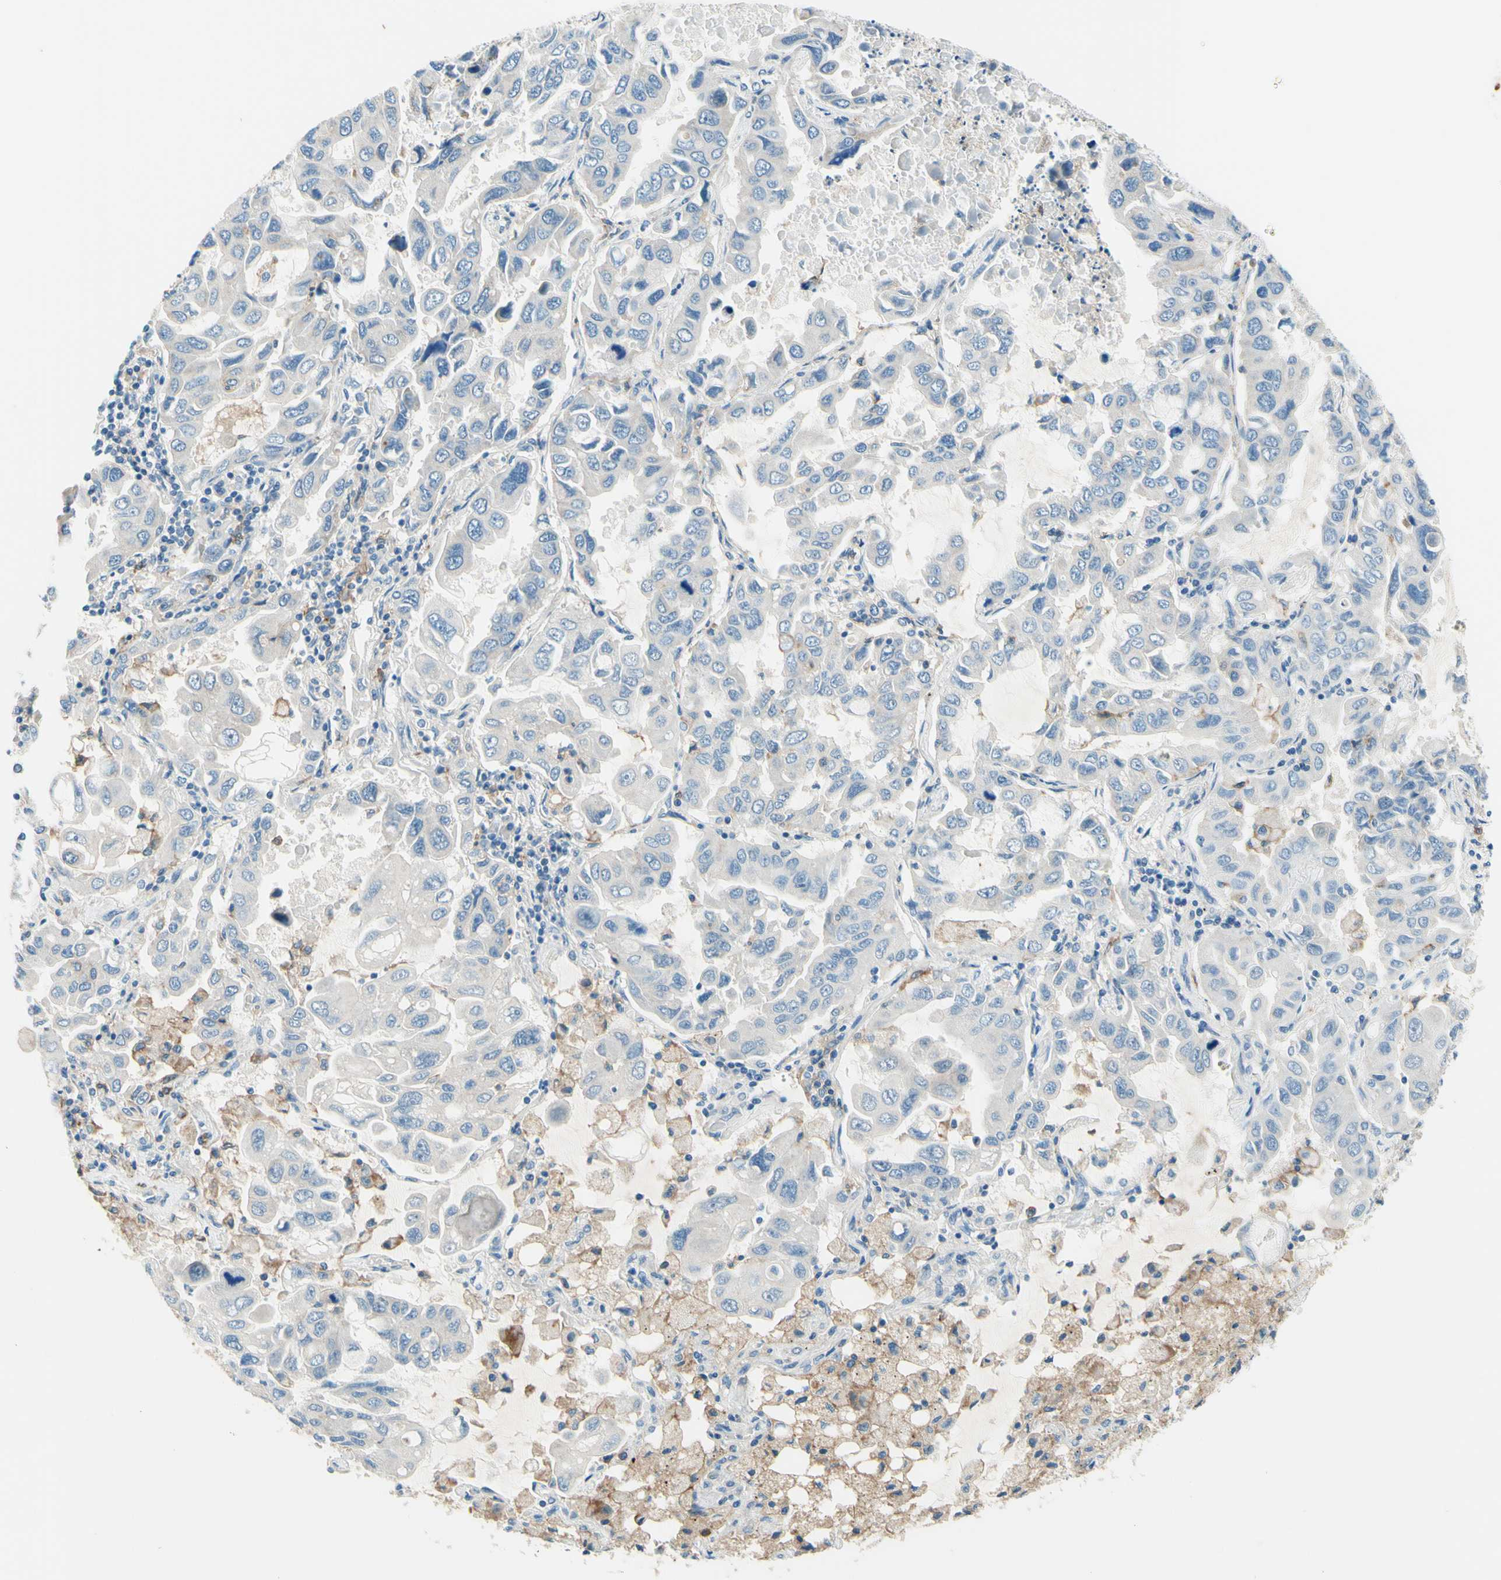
{"staining": {"intensity": "weak", "quantity": "<25%", "location": "cytoplasmic/membranous"}, "tissue": "lung cancer", "cell_type": "Tumor cells", "image_type": "cancer", "snomed": [{"axis": "morphology", "description": "Adenocarcinoma, NOS"}, {"axis": "topography", "description": "Lung"}], "caption": "Histopathology image shows no significant protein positivity in tumor cells of lung cancer.", "gene": "SIGLEC9", "patient": {"sex": "male", "age": 64}}